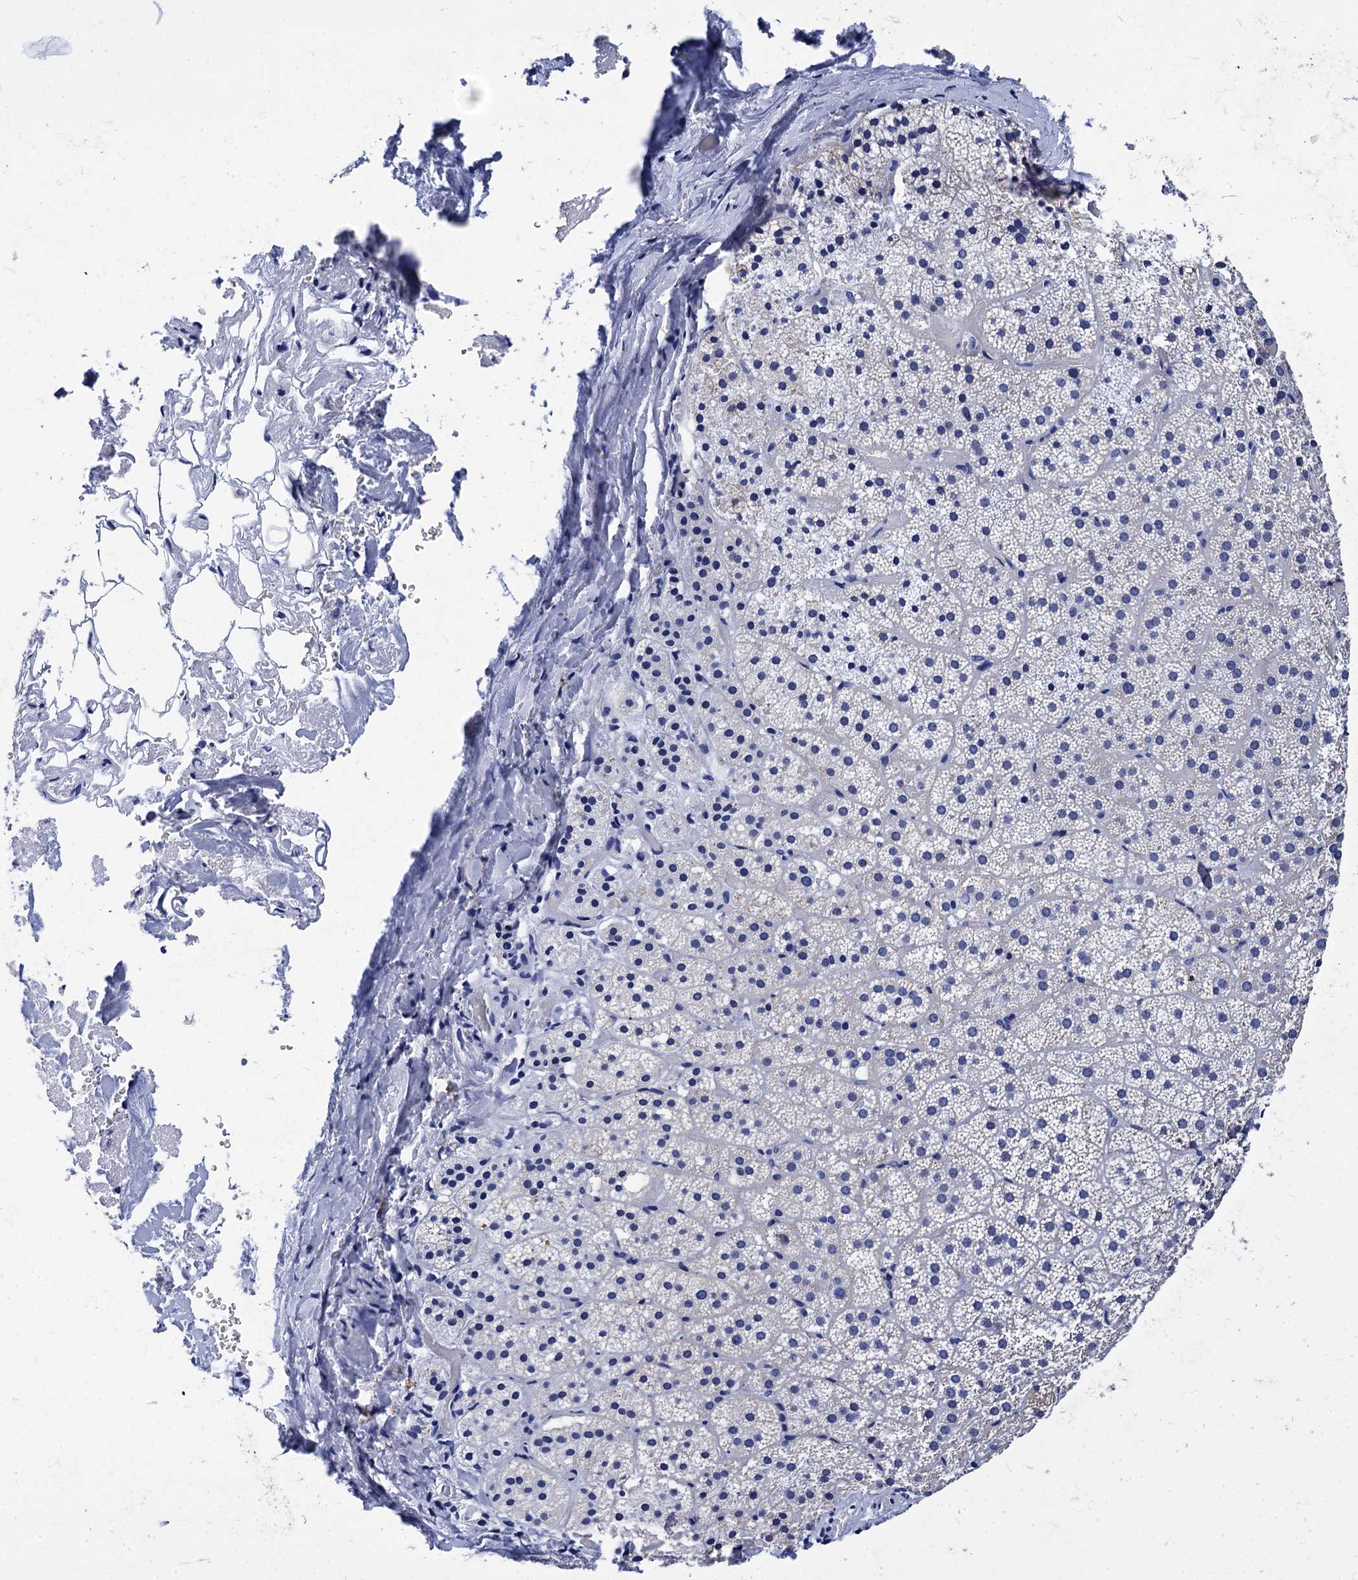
{"staining": {"intensity": "negative", "quantity": "none", "location": "none"}, "tissue": "adrenal gland", "cell_type": "Glandular cells", "image_type": "normal", "snomed": [{"axis": "morphology", "description": "Normal tissue, NOS"}, {"axis": "topography", "description": "Adrenal gland"}], "caption": "Glandular cells are negative for protein expression in benign human adrenal gland. (Immunohistochemistry (ihc), brightfield microscopy, high magnification).", "gene": "MYBPC3", "patient": {"sex": "female", "age": 44}}